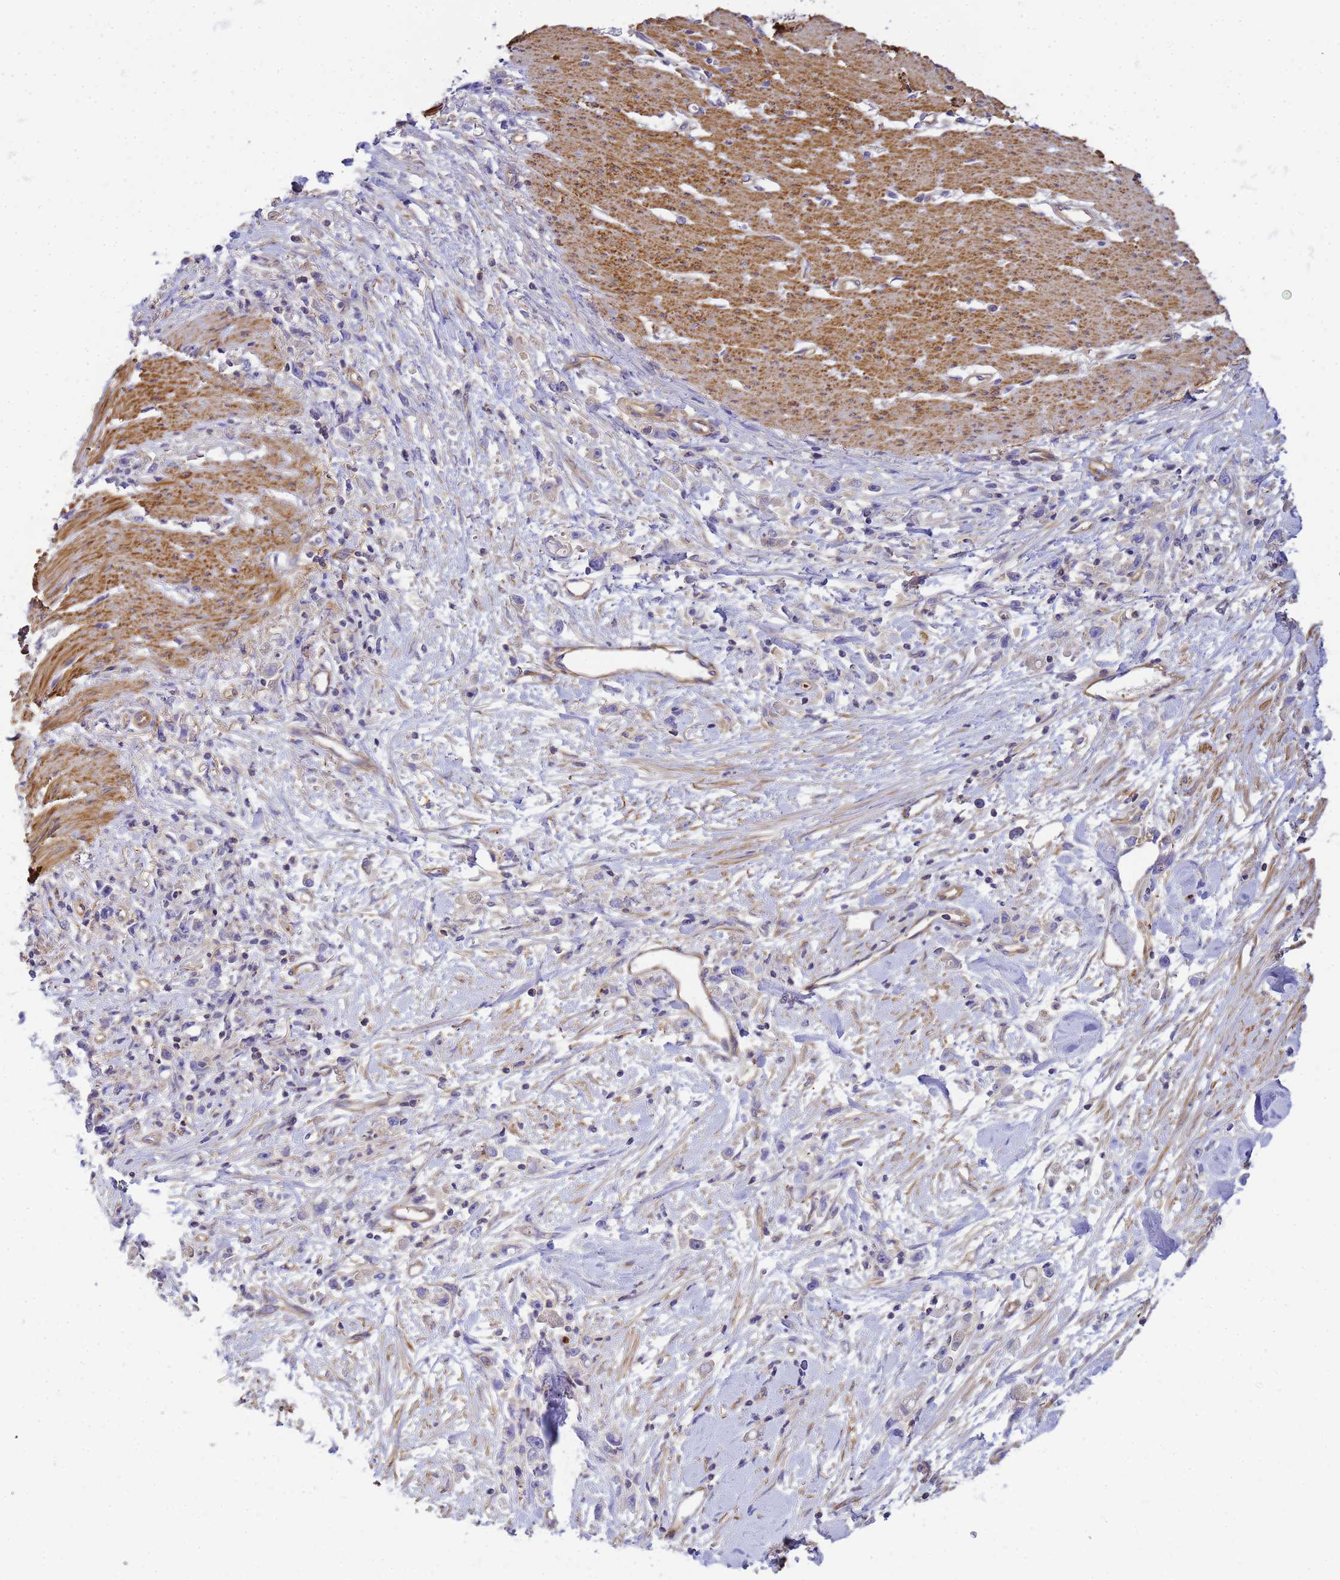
{"staining": {"intensity": "negative", "quantity": "none", "location": "none"}, "tissue": "stomach cancer", "cell_type": "Tumor cells", "image_type": "cancer", "snomed": [{"axis": "morphology", "description": "Adenocarcinoma, NOS"}, {"axis": "topography", "description": "Stomach"}], "caption": "This image is of stomach cancer stained with IHC to label a protein in brown with the nuclei are counter-stained blue. There is no positivity in tumor cells. (Immunohistochemistry (ihc), brightfield microscopy, high magnification).", "gene": "MYL12A", "patient": {"sex": "female", "age": 59}}